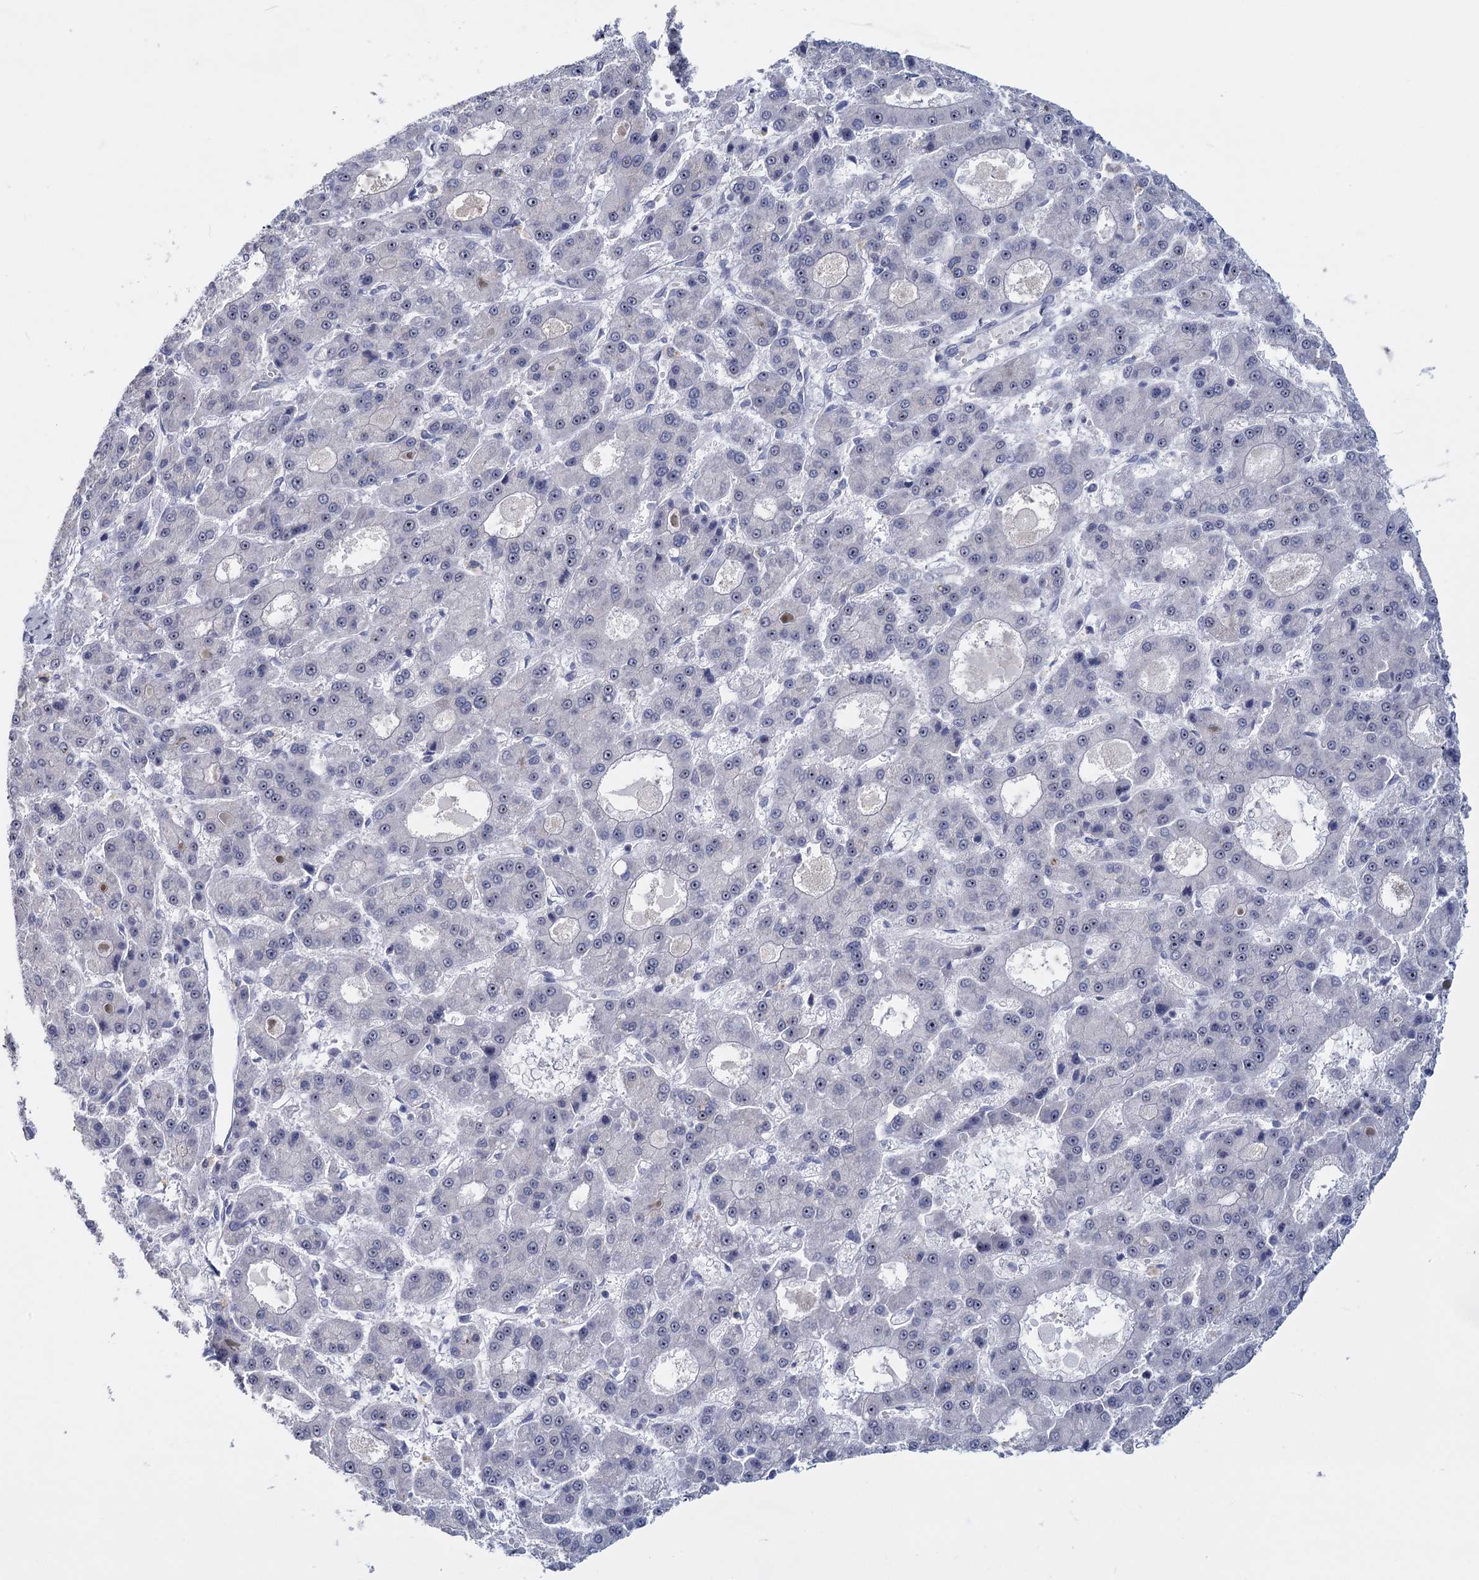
{"staining": {"intensity": "negative", "quantity": "none", "location": "none"}, "tissue": "liver cancer", "cell_type": "Tumor cells", "image_type": "cancer", "snomed": [{"axis": "morphology", "description": "Carcinoma, Hepatocellular, NOS"}, {"axis": "topography", "description": "Liver"}], "caption": "Image shows no protein expression in tumor cells of hepatocellular carcinoma (liver) tissue.", "gene": "SFN", "patient": {"sex": "male", "age": 70}}